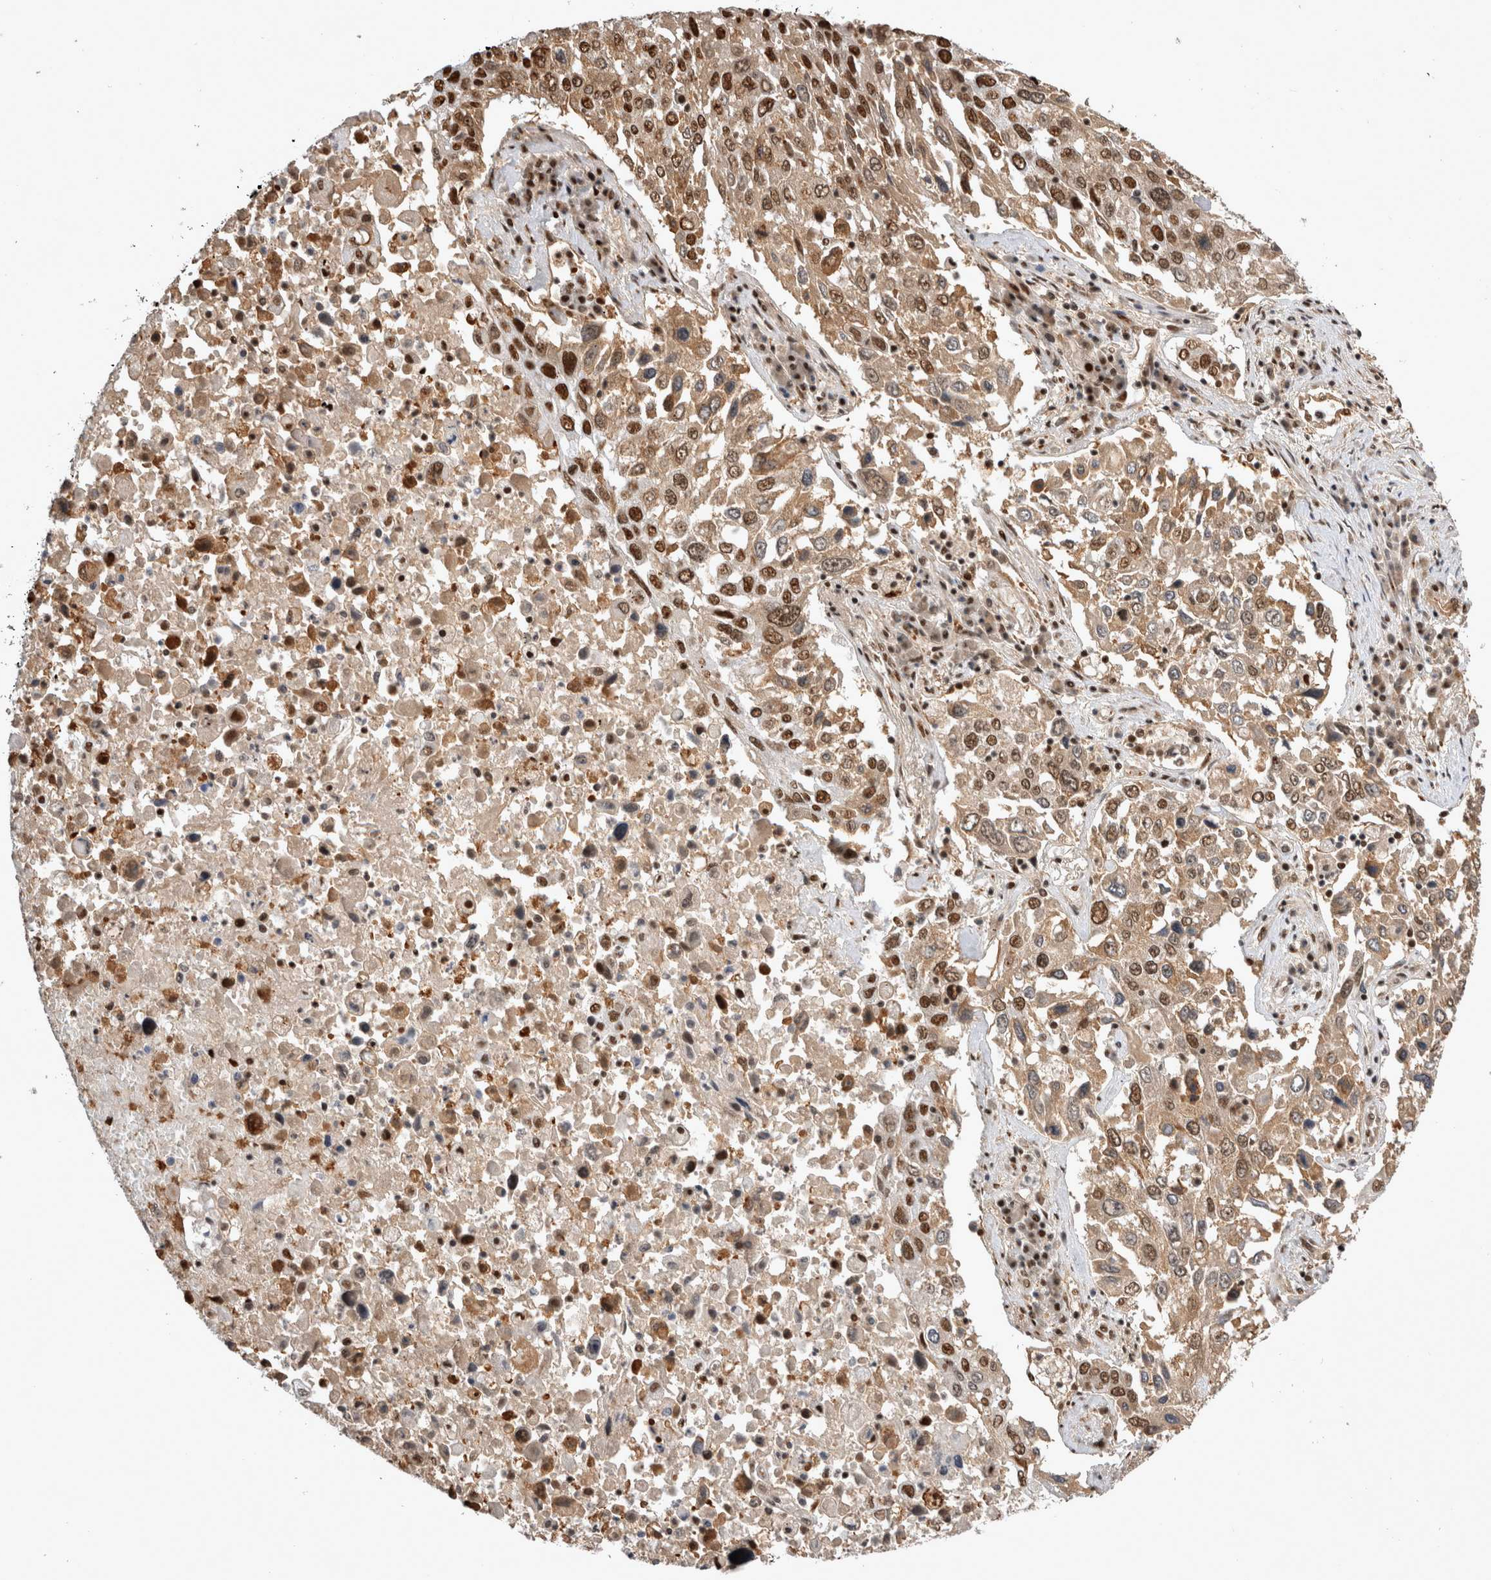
{"staining": {"intensity": "strong", "quantity": ">75%", "location": "cytoplasmic/membranous,nuclear"}, "tissue": "lung cancer", "cell_type": "Tumor cells", "image_type": "cancer", "snomed": [{"axis": "morphology", "description": "Squamous cell carcinoma, NOS"}, {"axis": "topography", "description": "Lung"}], "caption": "Brown immunohistochemical staining in lung cancer displays strong cytoplasmic/membranous and nuclear positivity in about >75% of tumor cells.", "gene": "EYA2", "patient": {"sex": "male", "age": 65}}